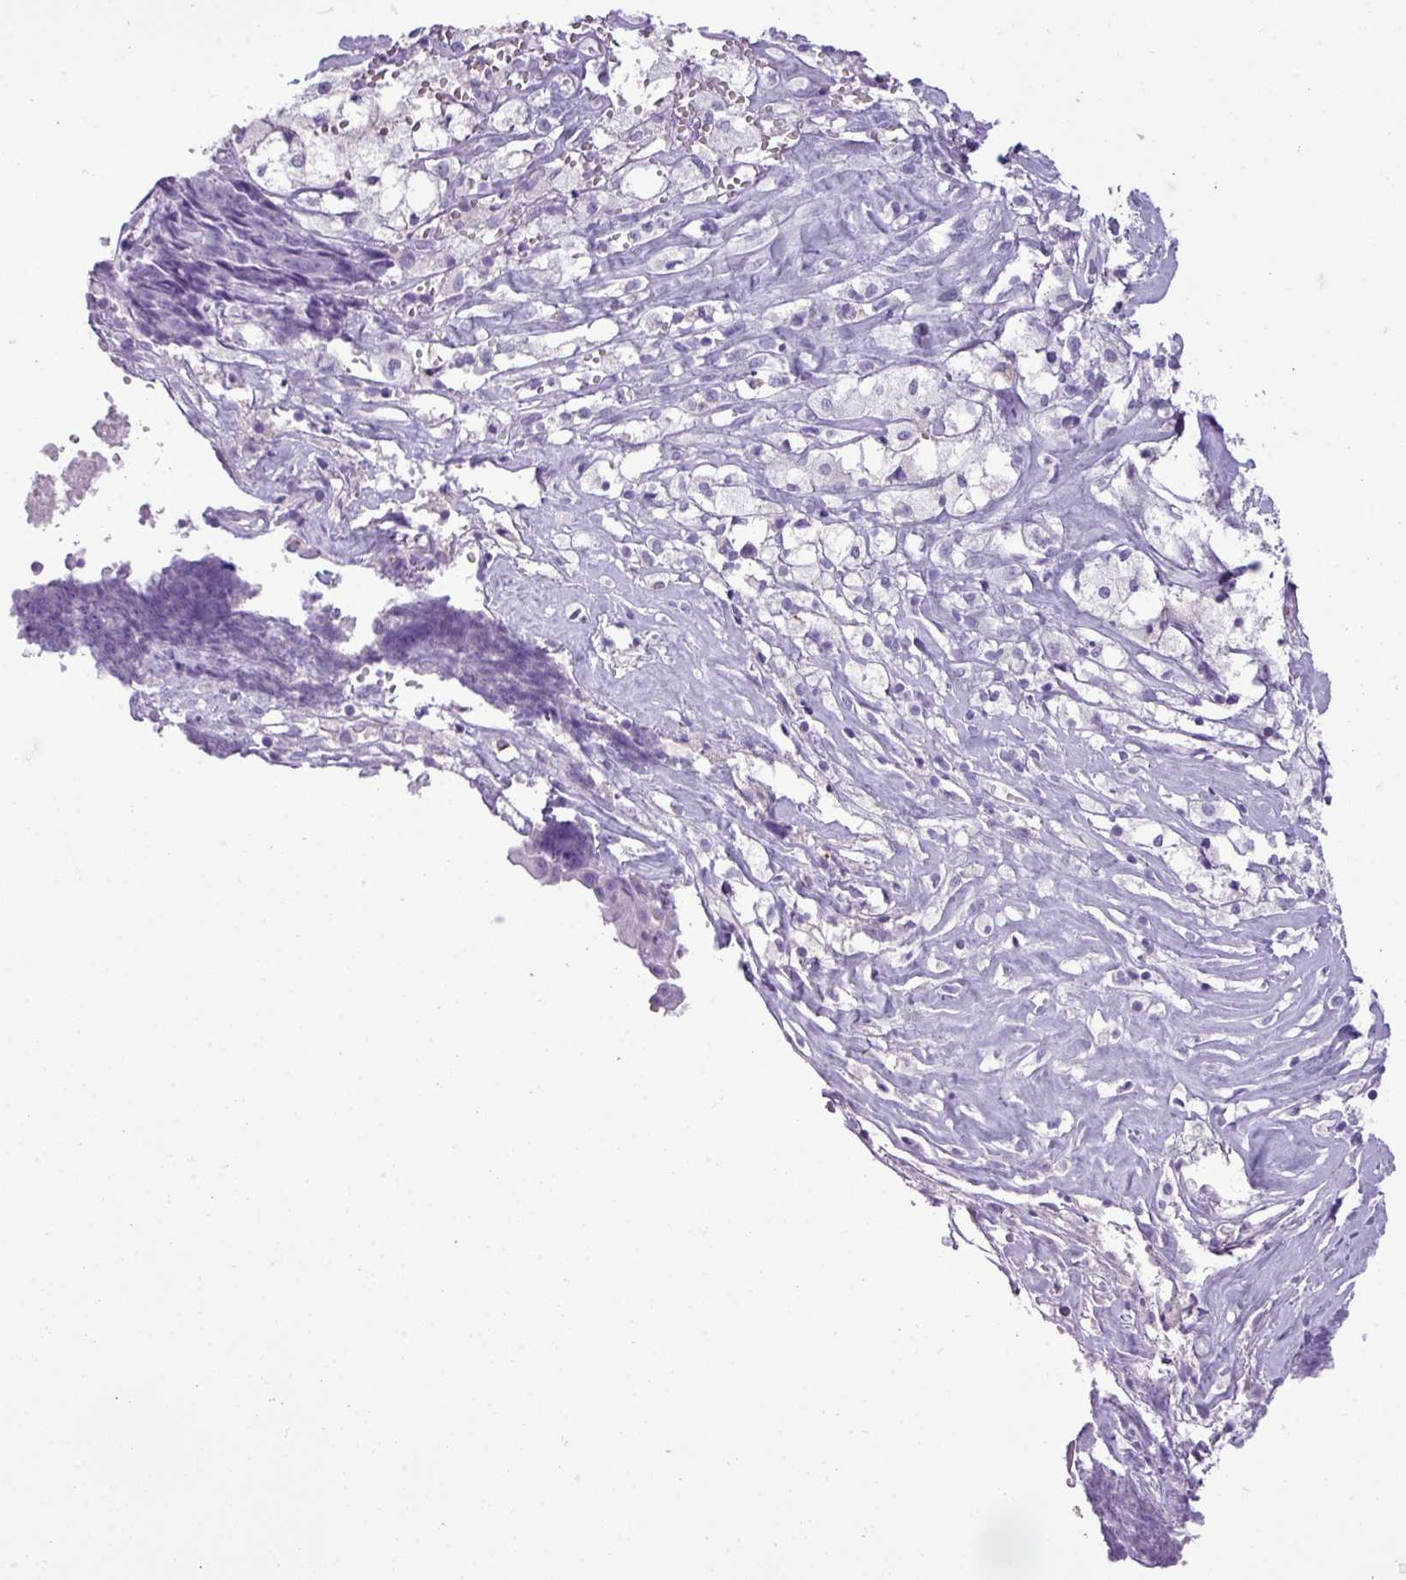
{"staining": {"intensity": "negative", "quantity": "none", "location": "none"}, "tissue": "ovarian cancer", "cell_type": "Tumor cells", "image_type": "cancer", "snomed": [{"axis": "morphology", "description": "Carcinoma, endometroid"}, {"axis": "topography", "description": "Ovary"}], "caption": "Tumor cells are negative for brown protein staining in ovarian cancer (endometroid carcinoma).", "gene": "RBMXL2", "patient": {"sex": "female", "age": 42}}